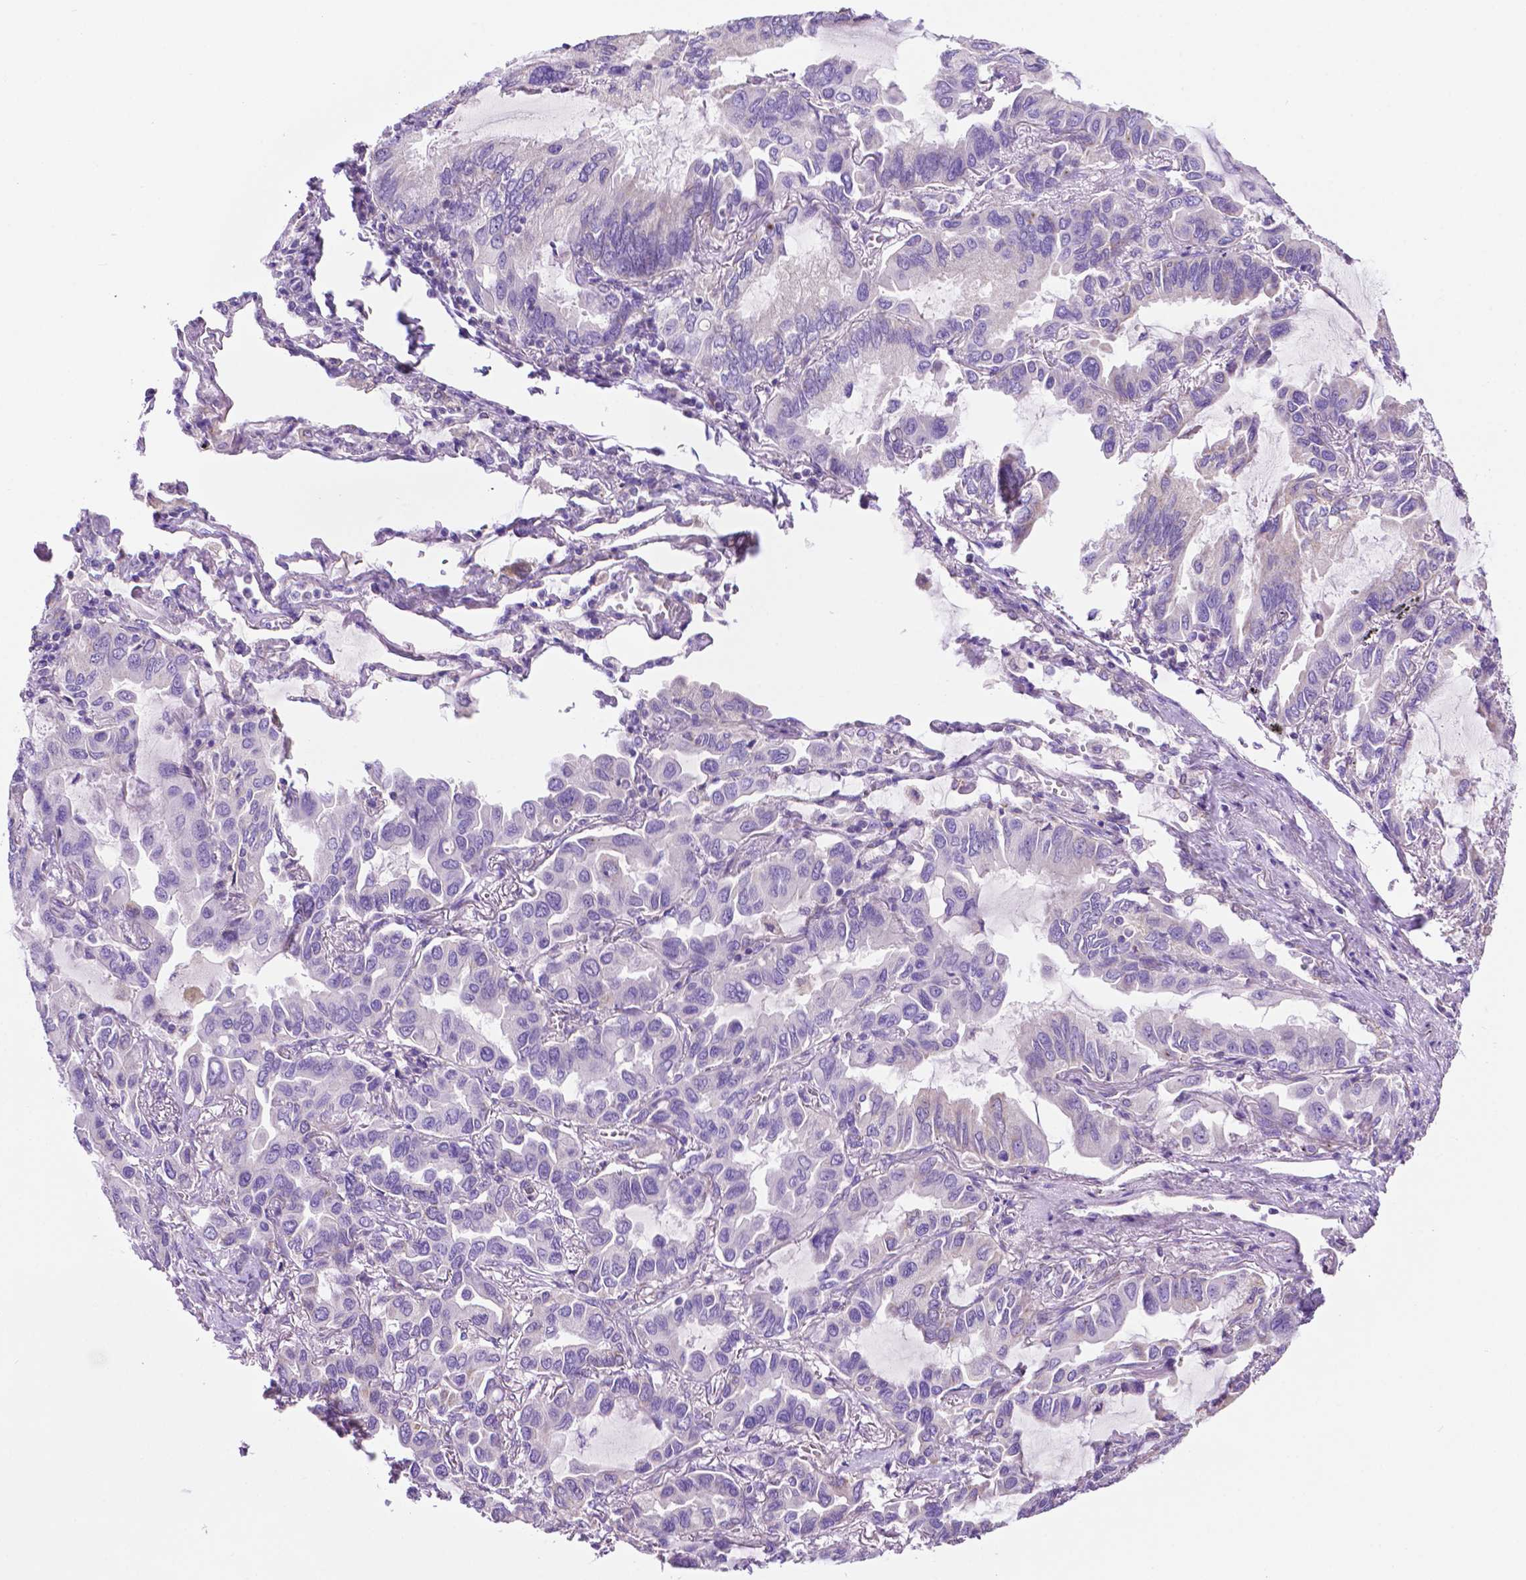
{"staining": {"intensity": "negative", "quantity": "none", "location": "none"}, "tissue": "lung cancer", "cell_type": "Tumor cells", "image_type": "cancer", "snomed": [{"axis": "morphology", "description": "Adenocarcinoma, NOS"}, {"axis": "topography", "description": "Lung"}], "caption": "DAB (3,3'-diaminobenzidine) immunohistochemical staining of human lung cancer demonstrates no significant staining in tumor cells. The staining was performed using DAB to visualize the protein expression in brown, while the nuclei were stained in blue with hematoxylin (Magnification: 20x).", "gene": "PHYHIP", "patient": {"sex": "male", "age": 64}}